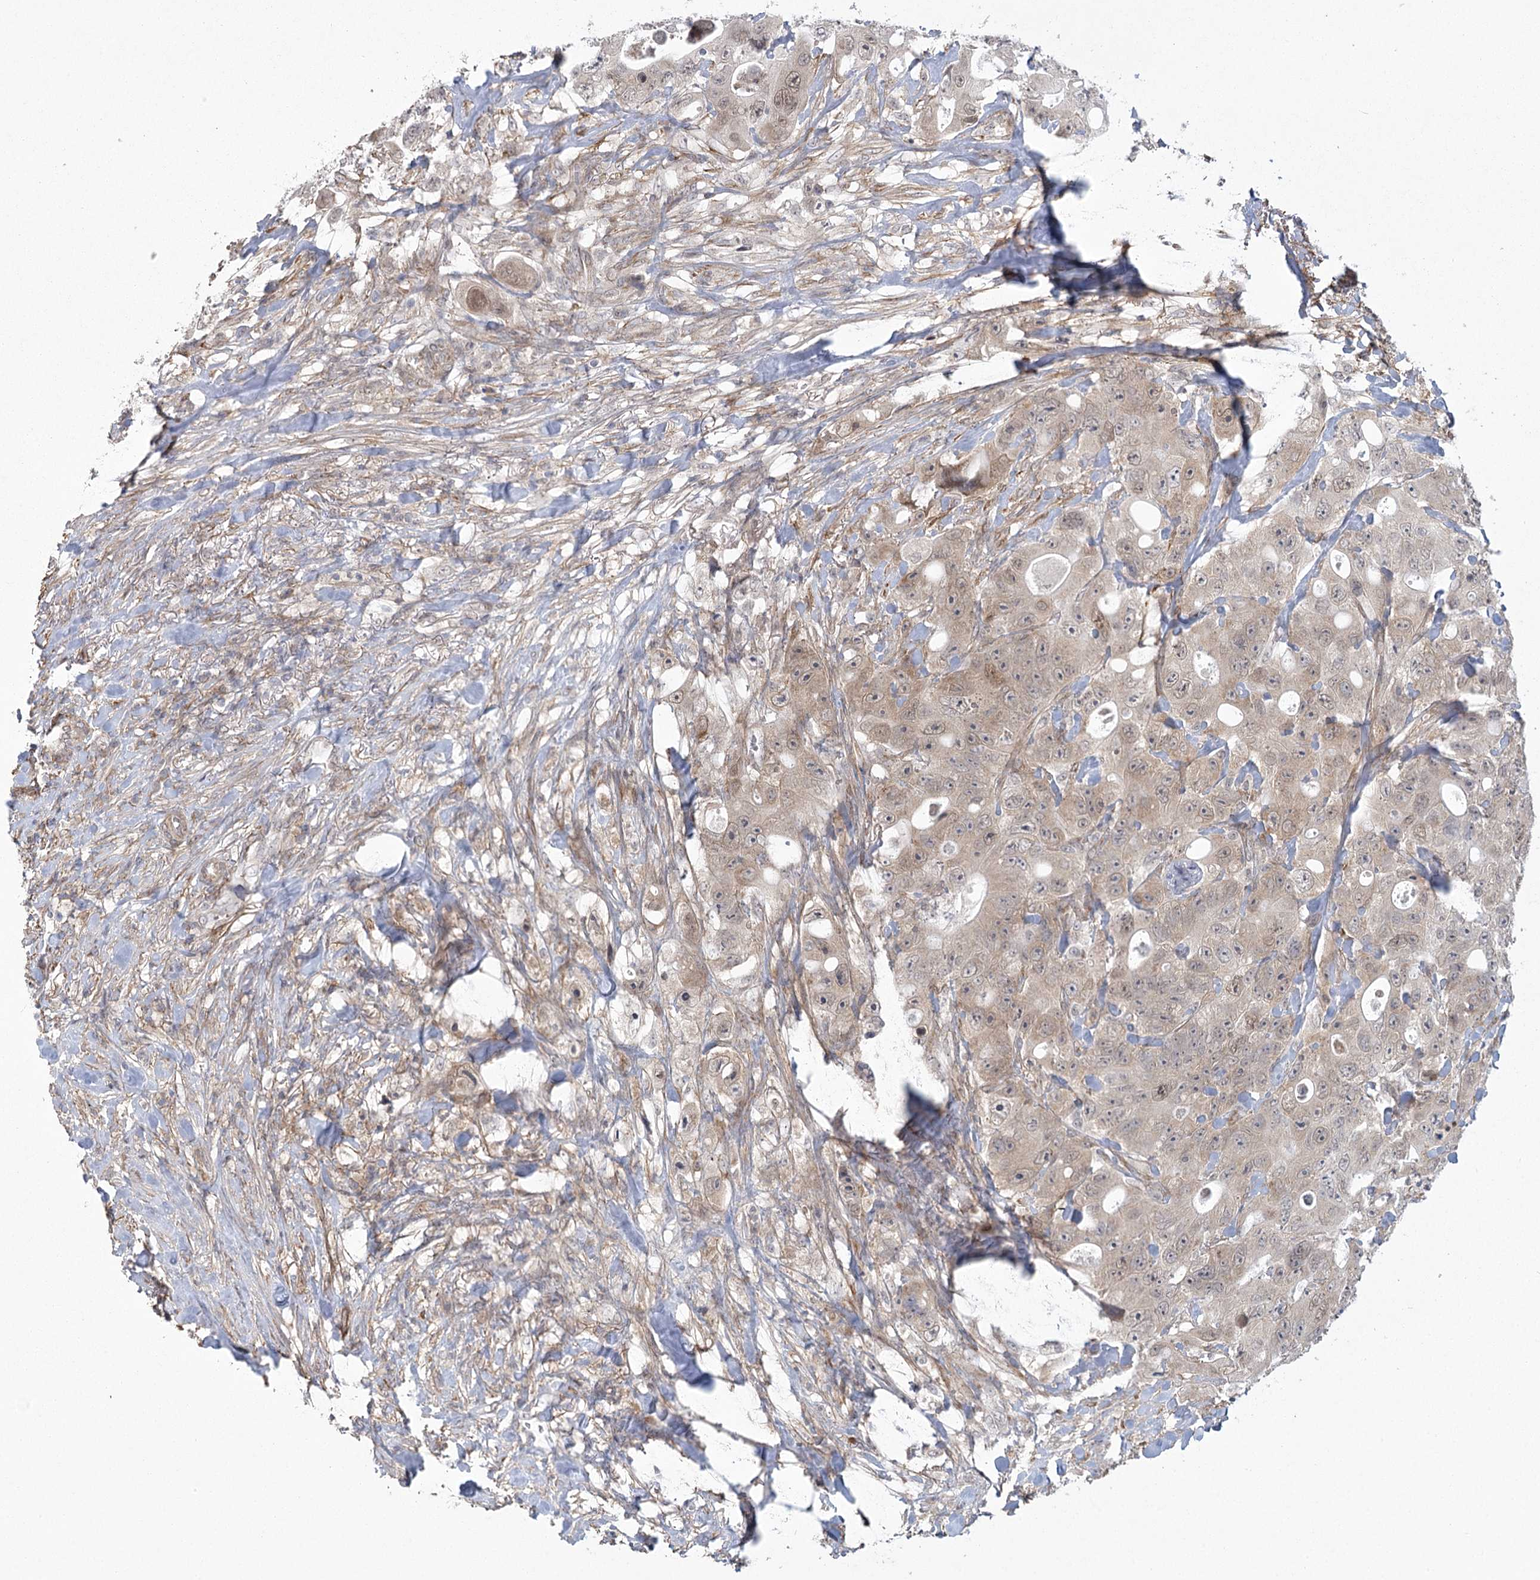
{"staining": {"intensity": "weak", "quantity": "<25%", "location": "cytoplasmic/membranous"}, "tissue": "colorectal cancer", "cell_type": "Tumor cells", "image_type": "cancer", "snomed": [{"axis": "morphology", "description": "Adenocarcinoma, NOS"}, {"axis": "topography", "description": "Colon"}], "caption": "Tumor cells show no significant protein positivity in colorectal adenocarcinoma.", "gene": "MED28", "patient": {"sex": "female", "age": 46}}